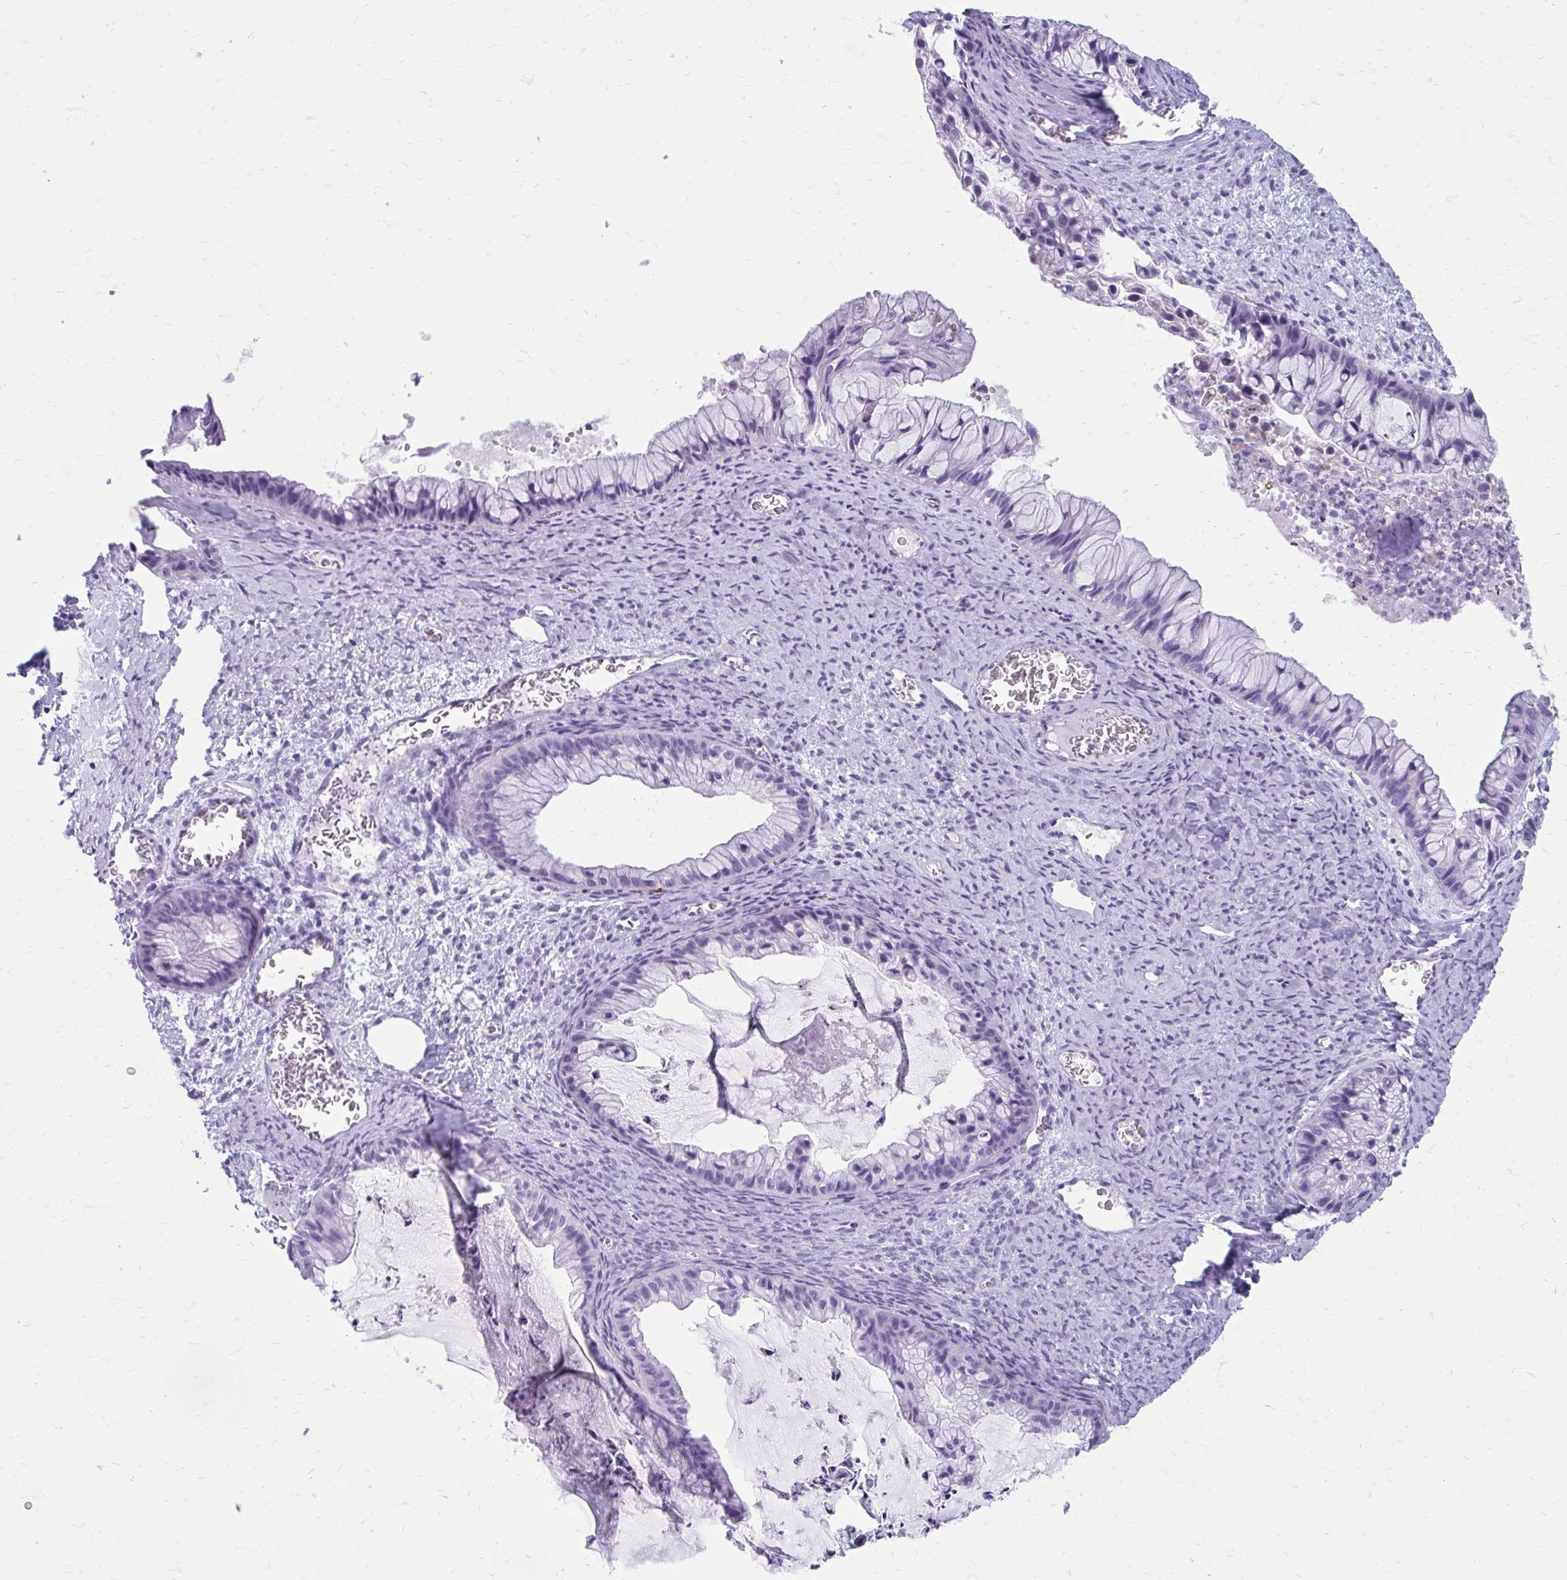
{"staining": {"intensity": "negative", "quantity": "none", "location": "none"}, "tissue": "ovarian cancer", "cell_type": "Tumor cells", "image_type": "cancer", "snomed": [{"axis": "morphology", "description": "Cystadenocarcinoma, mucinous, NOS"}, {"axis": "topography", "description": "Ovary"}], "caption": "Ovarian cancer stained for a protein using immunohistochemistry demonstrates no staining tumor cells.", "gene": "SATL1", "patient": {"sex": "female", "age": 72}}